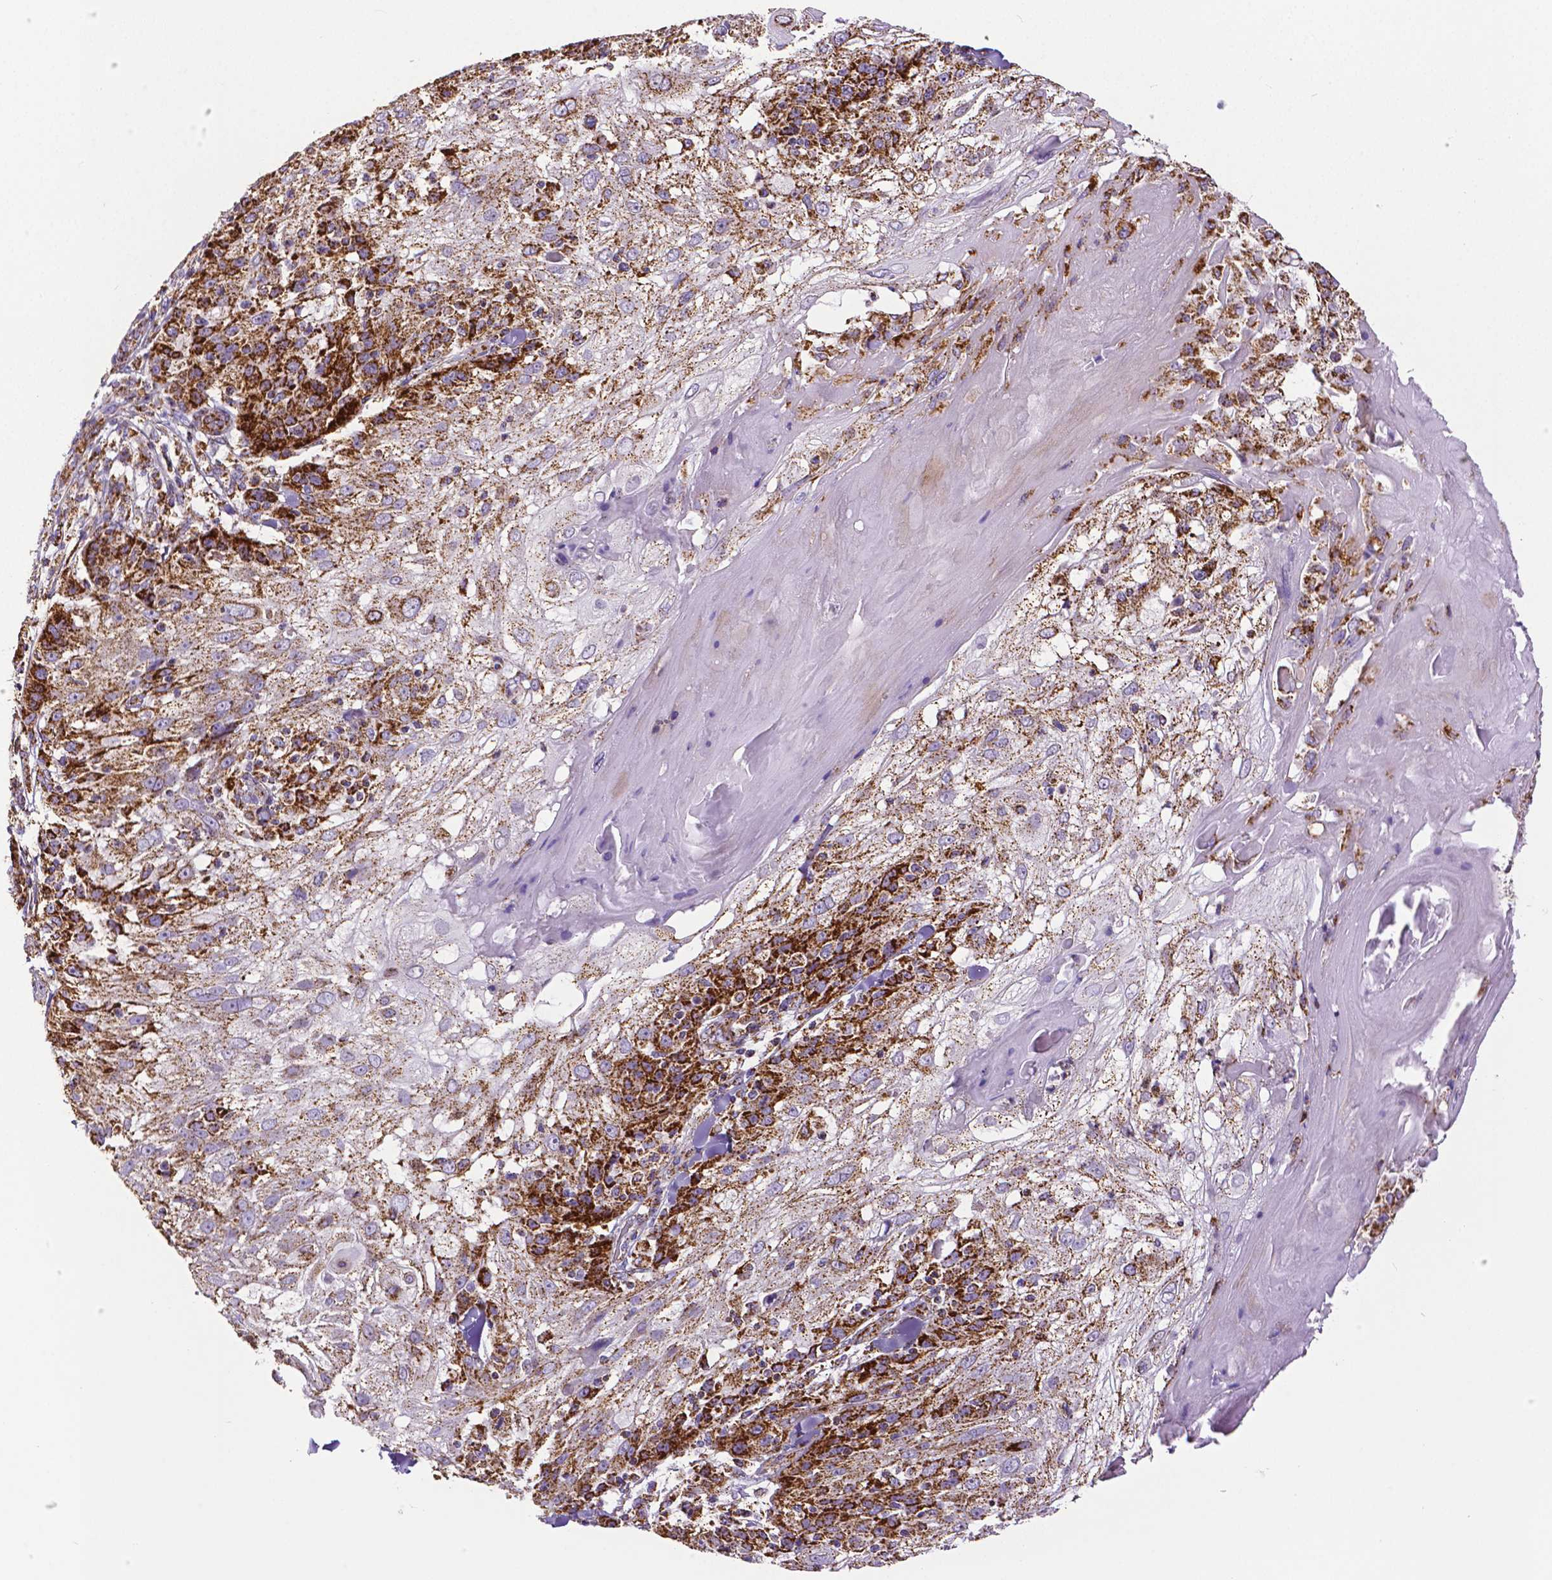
{"staining": {"intensity": "strong", "quantity": "25%-75%", "location": "cytoplasmic/membranous"}, "tissue": "skin cancer", "cell_type": "Tumor cells", "image_type": "cancer", "snomed": [{"axis": "morphology", "description": "Normal tissue, NOS"}, {"axis": "morphology", "description": "Squamous cell carcinoma, NOS"}, {"axis": "topography", "description": "Skin"}], "caption": "Human skin cancer (squamous cell carcinoma) stained with a protein marker demonstrates strong staining in tumor cells.", "gene": "MACC1", "patient": {"sex": "female", "age": 83}}